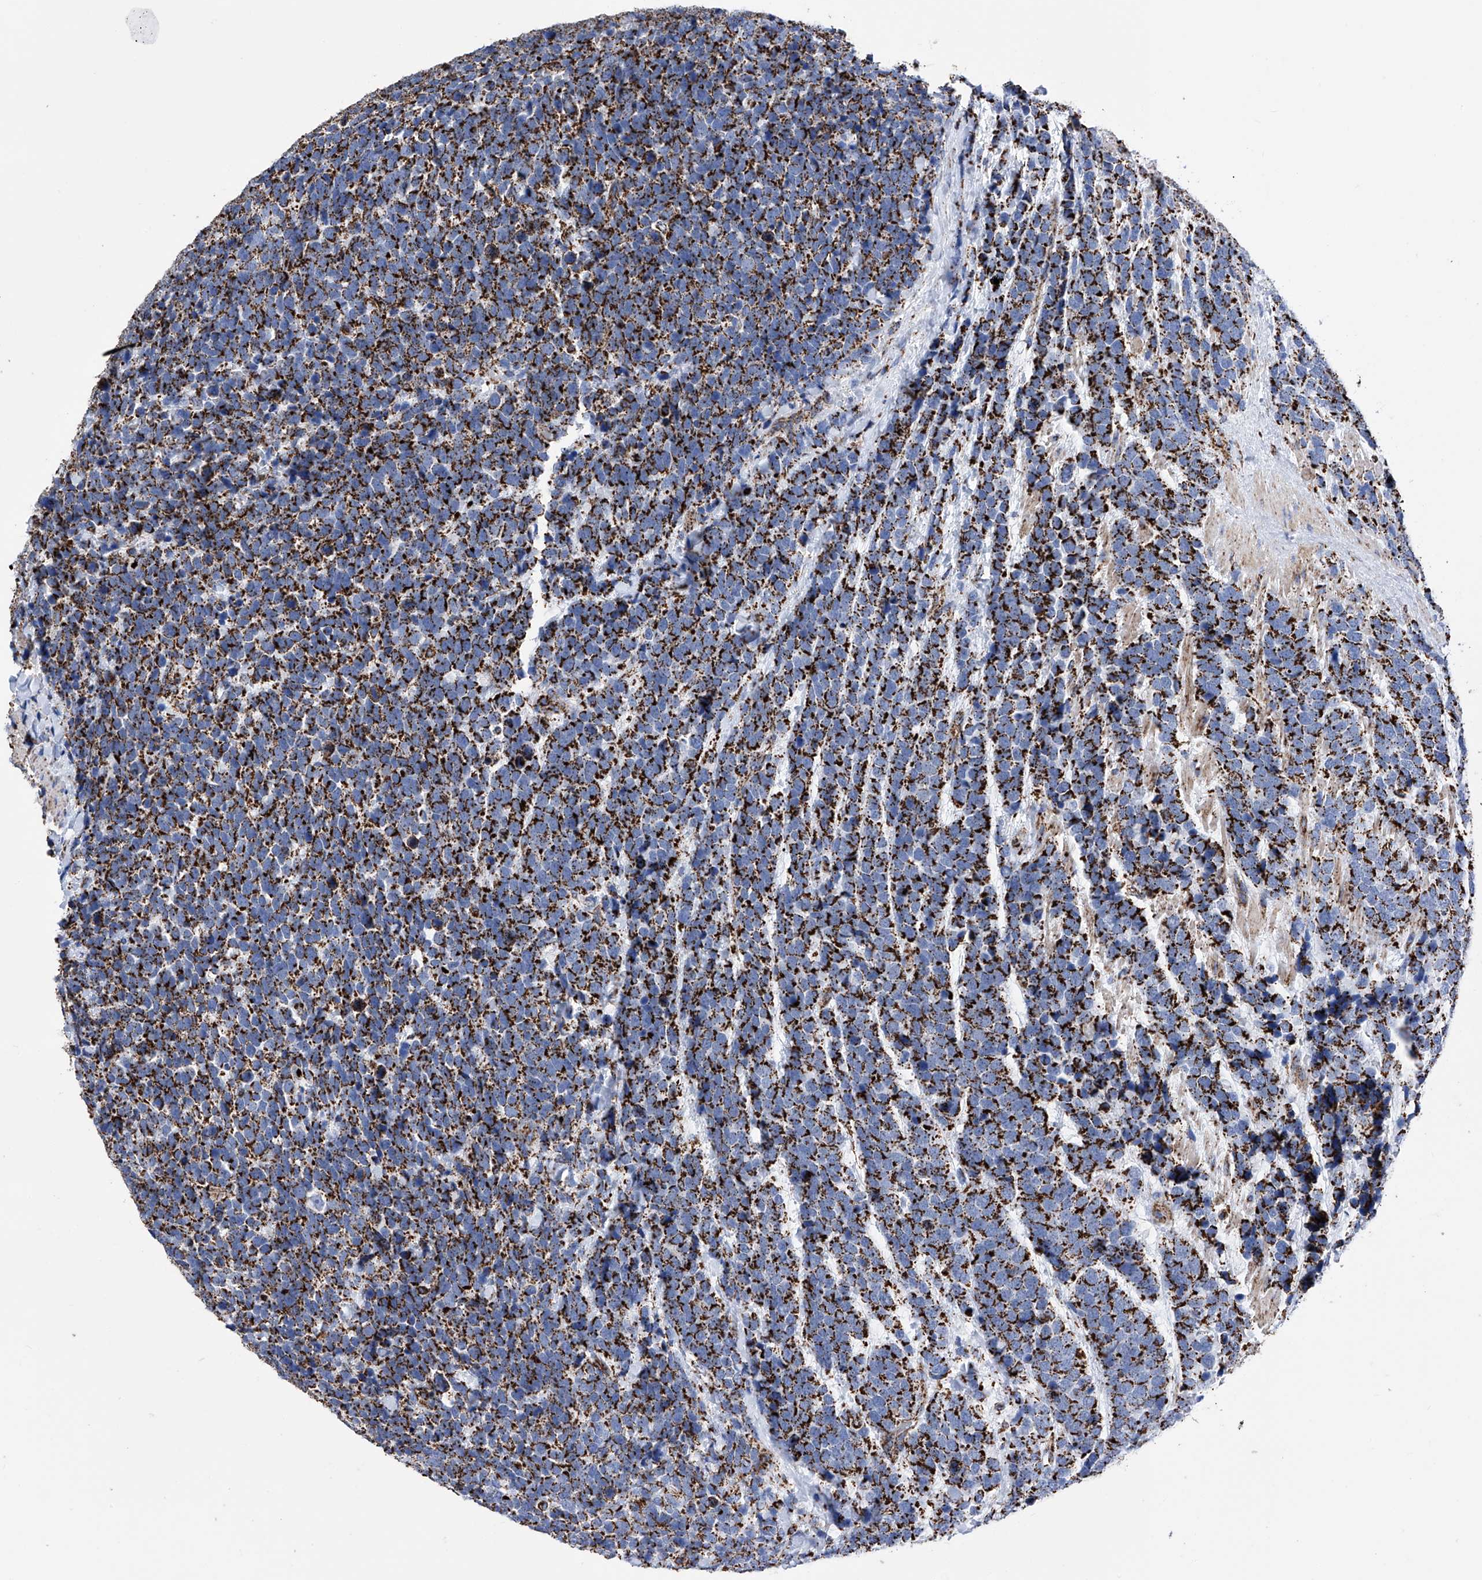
{"staining": {"intensity": "strong", "quantity": ">75%", "location": "cytoplasmic/membranous"}, "tissue": "urothelial cancer", "cell_type": "Tumor cells", "image_type": "cancer", "snomed": [{"axis": "morphology", "description": "Urothelial carcinoma, High grade"}, {"axis": "topography", "description": "Urinary bladder"}], "caption": "Urothelial cancer tissue displays strong cytoplasmic/membranous staining in about >75% of tumor cells", "gene": "ATP5PF", "patient": {"sex": "female", "age": 82}}